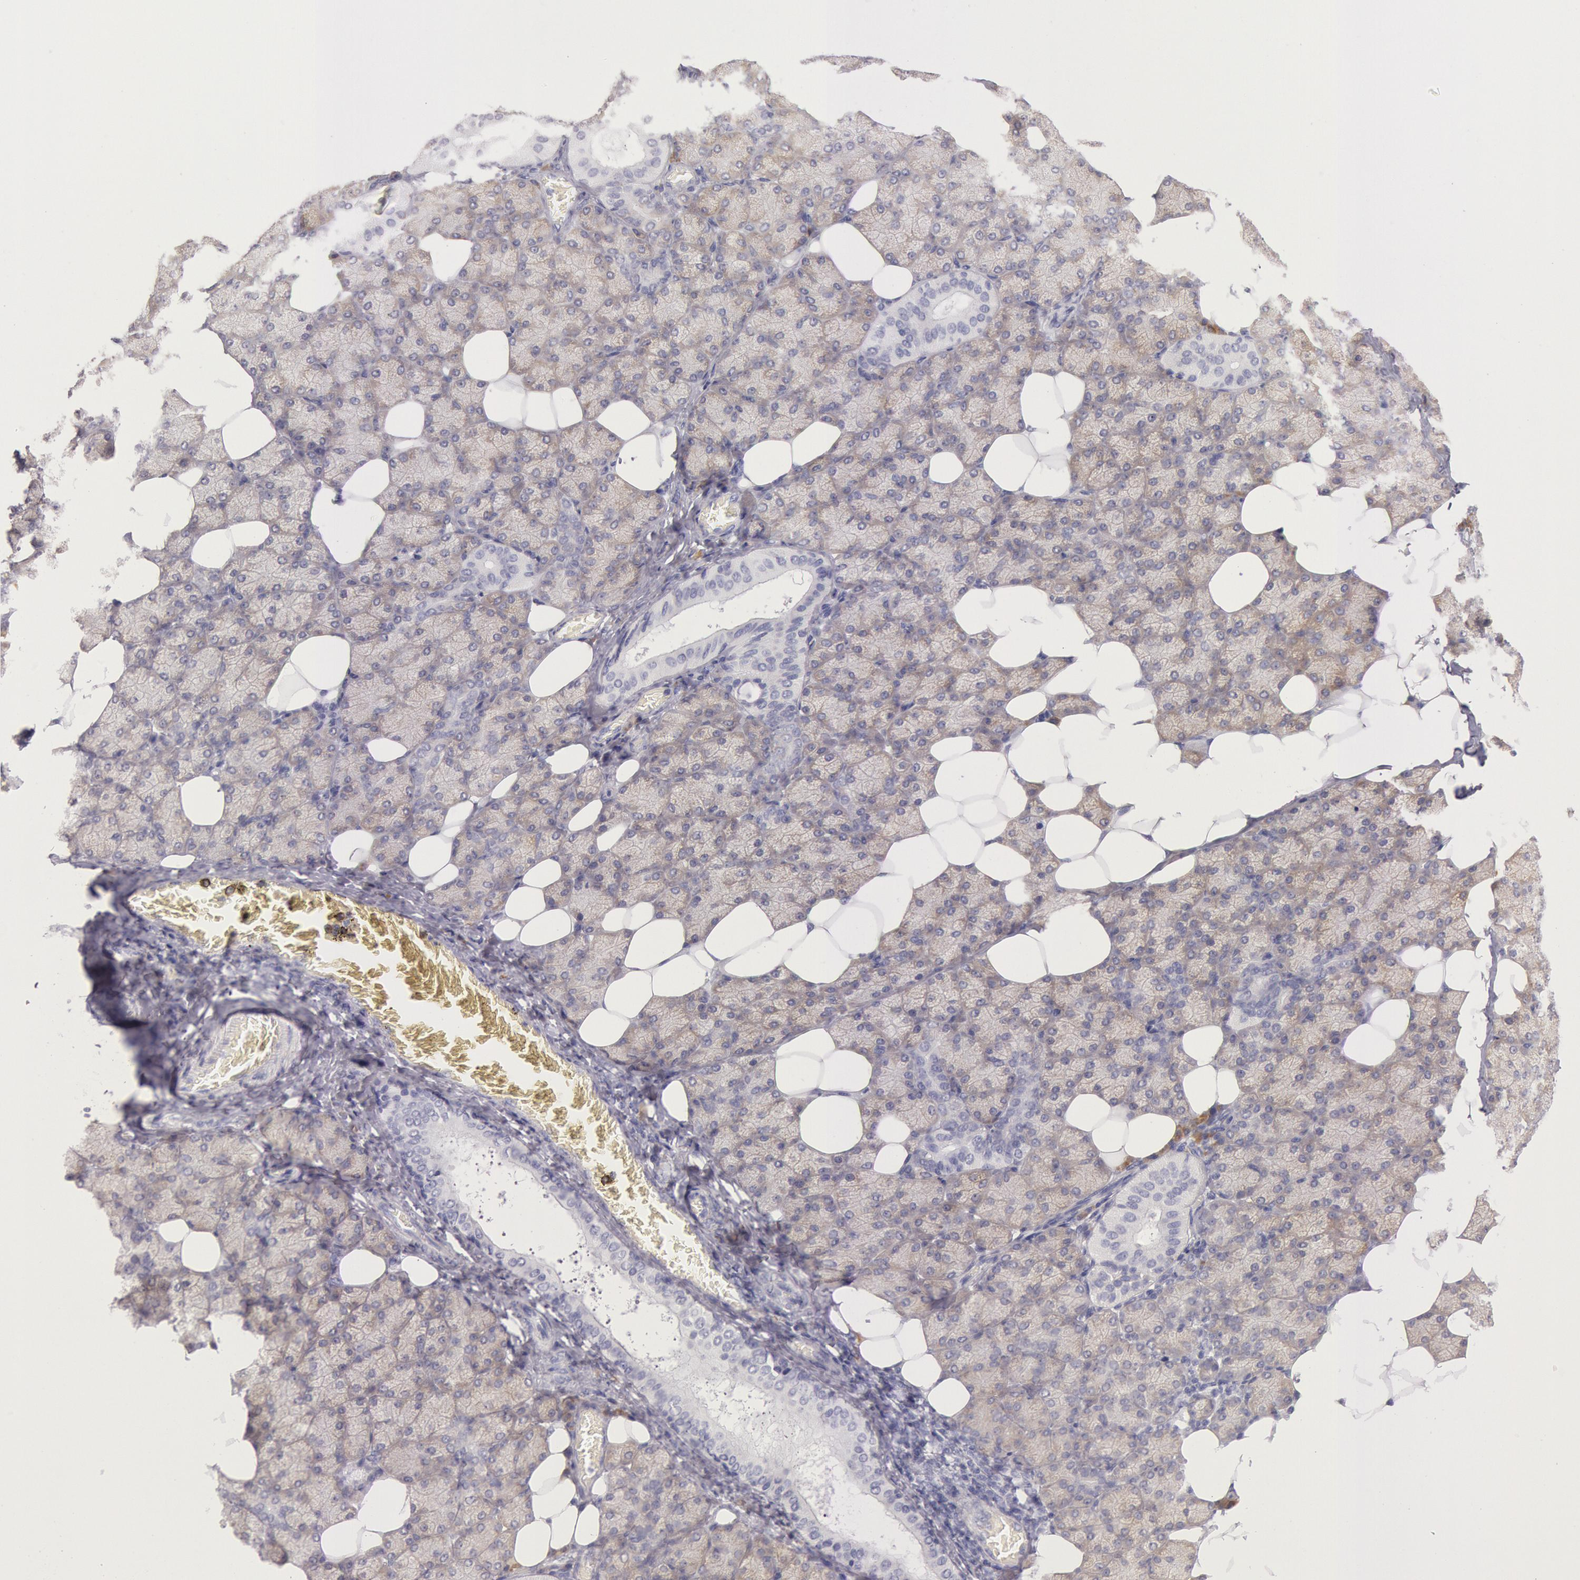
{"staining": {"intensity": "weak", "quantity": "25%-75%", "location": "cytoplasmic/membranous"}, "tissue": "salivary gland", "cell_type": "Glandular cells", "image_type": "normal", "snomed": [{"axis": "morphology", "description": "Normal tissue, NOS"}, {"axis": "topography", "description": "Lymph node"}, {"axis": "topography", "description": "Salivary gland"}], "caption": "Protein staining of unremarkable salivary gland reveals weak cytoplasmic/membranous positivity in approximately 25%-75% of glandular cells. (Brightfield microscopy of DAB IHC at high magnification).", "gene": "CIDEB", "patient": {"sex": "male", "age": 8}}